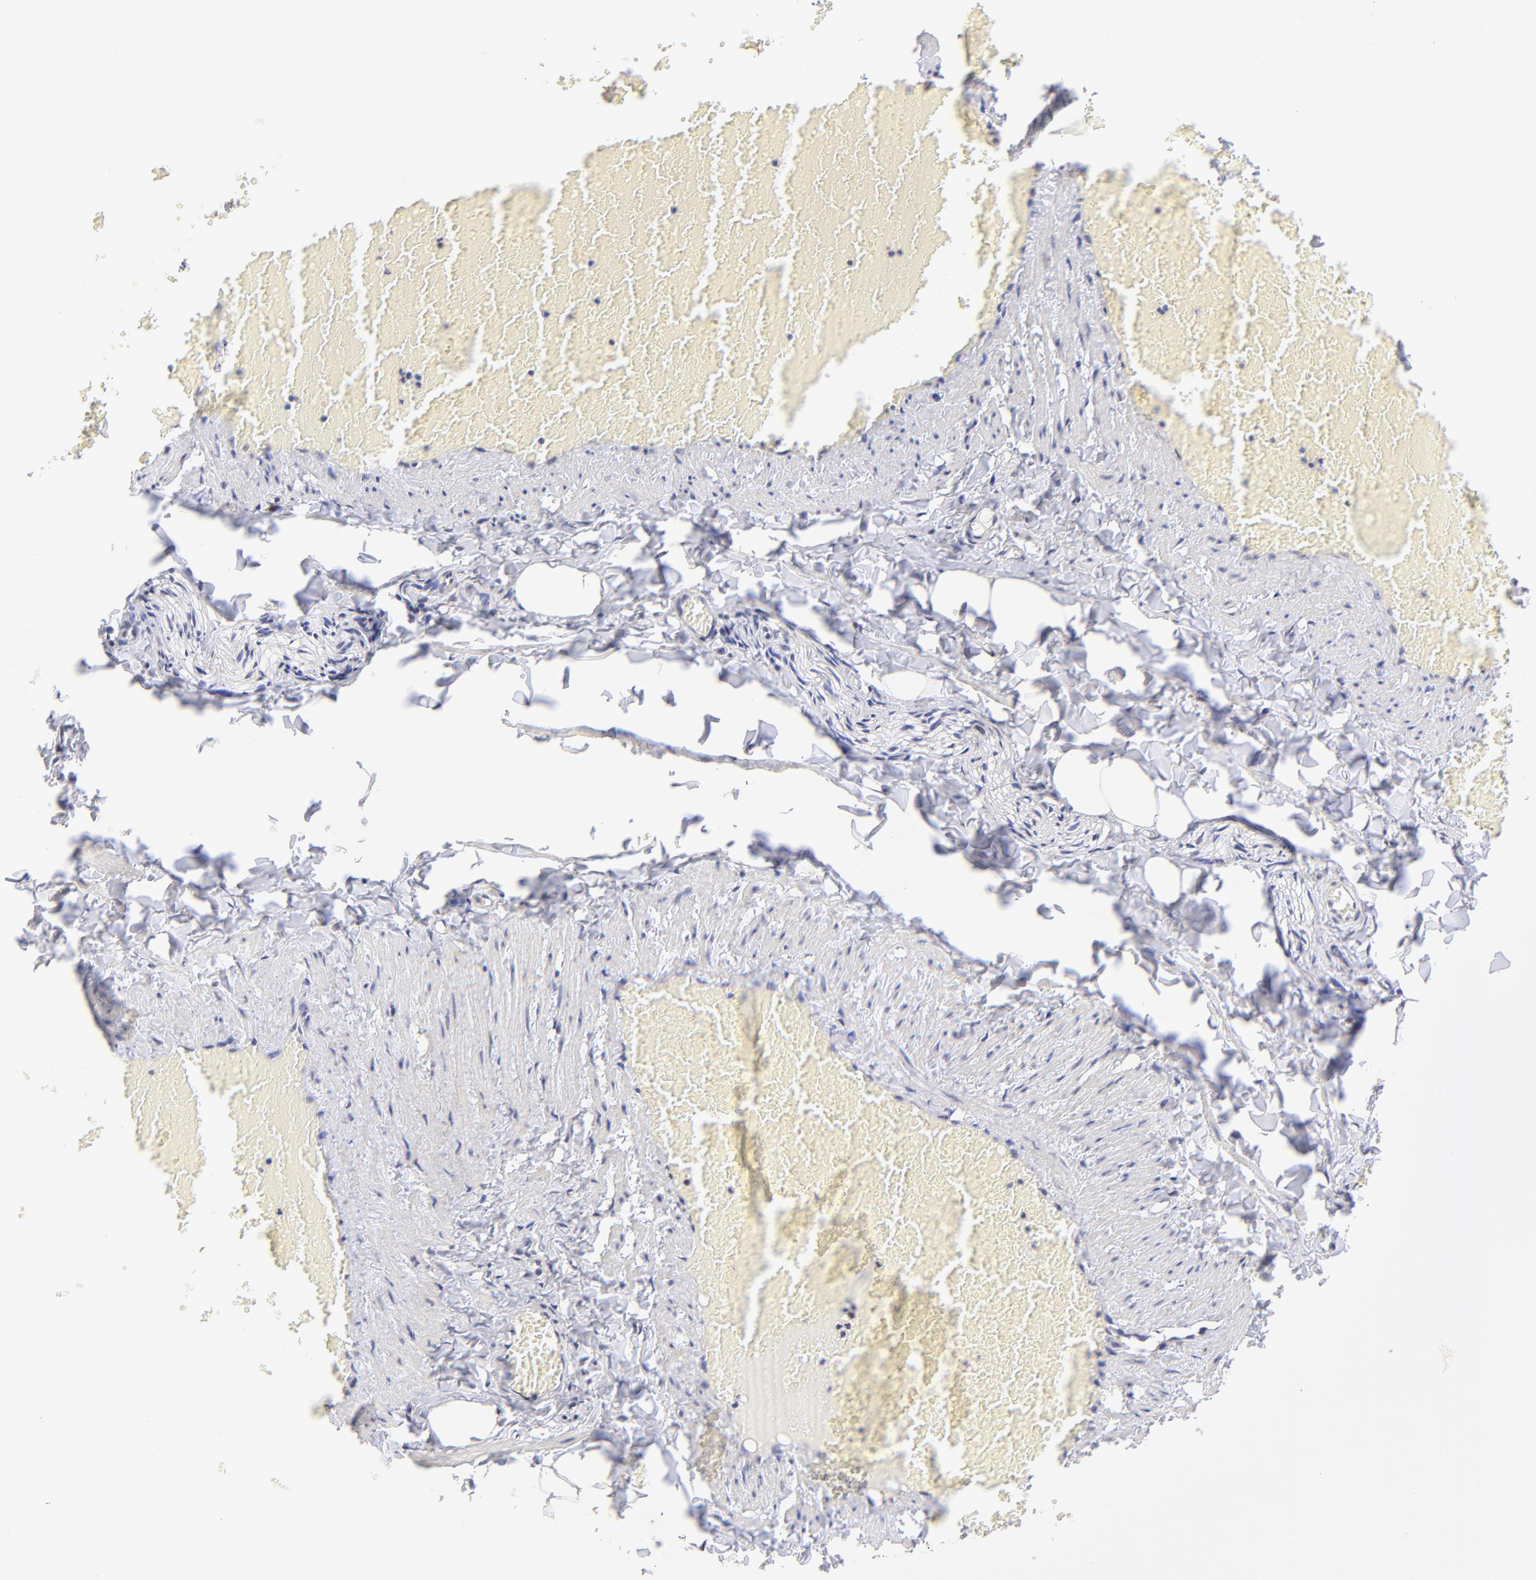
{"staining": {"intensity": "moderate", "quantity": "25%-75%", "location": "nuclear"}, "tissue": "adipose tissue", "cell_type": "Adipocytes", "image_type": "normal", "snomed": [{"axis": "morphology", "description": "Normal tissue, NOS"}, {"axis": "topography", "description": "Vascular tissue"}], "caption": "An immunohistochemistry (IHC) histopathology image of unremarkable tissue is shown. Protein staining in brown highlights moderate nuclear positivity in adipose tissue within adipocytes.", "gene": "ZNF670", "patient": {"sex": "male", "age": 41}}